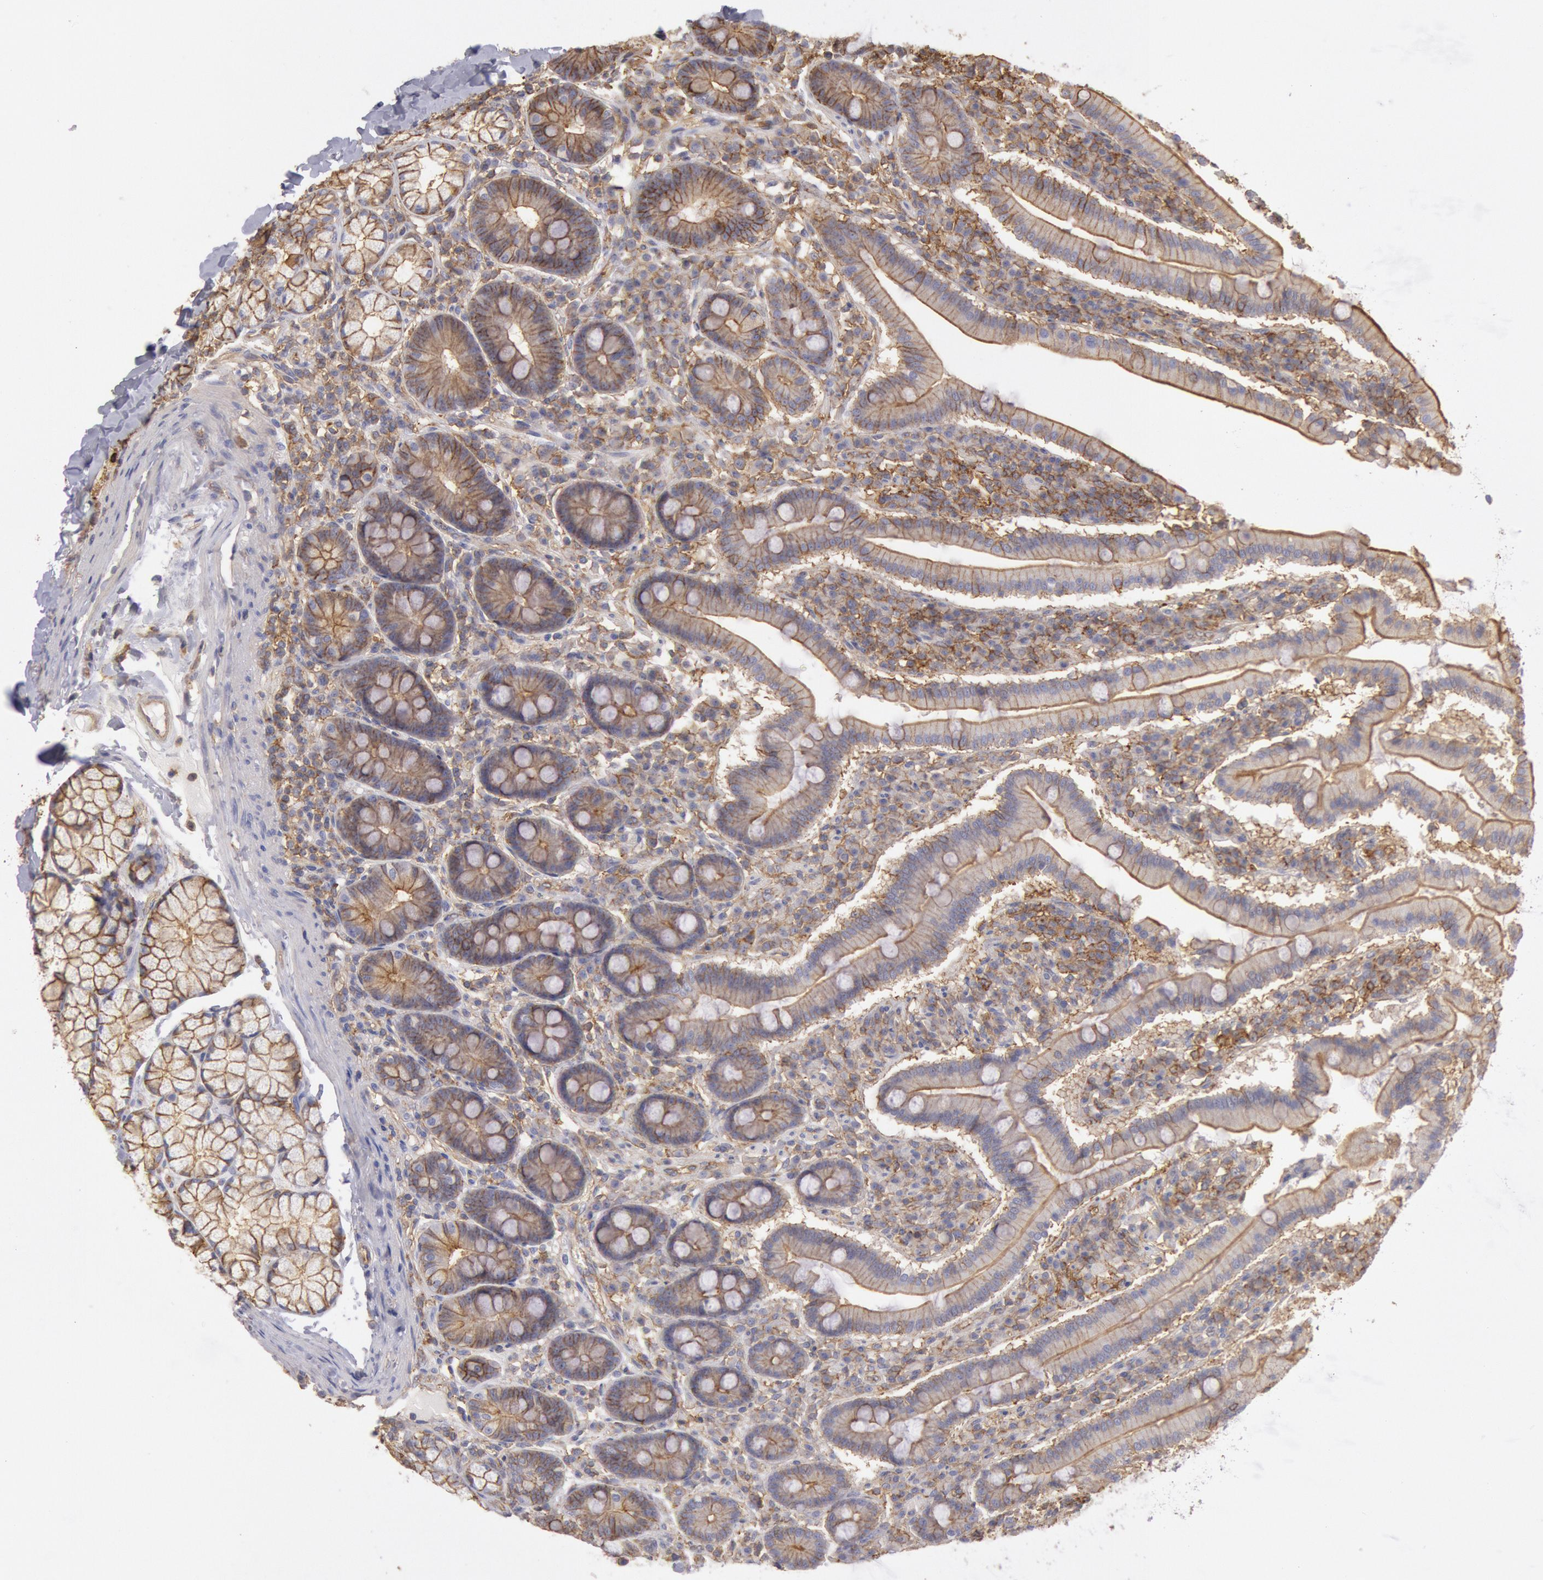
{"staining": {"intensity": "moderate", "quantity": ">75%", "location": "cytoplasmic/membranous"}, "tissue": "duodenum", "cell_type": "Glandular cells", "image_type": "normal", "snomed": [{"axis": "morphology", "description": "Normal tissue, NOS"}, {"axis": "topography", "description": "Duodenum"}], "caption": "This photomicrograph displays immunohistochemistry (IHC) staining of benign human duodenum, with medium moderate cytoplasmic/membranous staining in approximately >75% of glandular cells.", "gene": "SNAP23", "patient": {"sex": "male", "age": 50}}